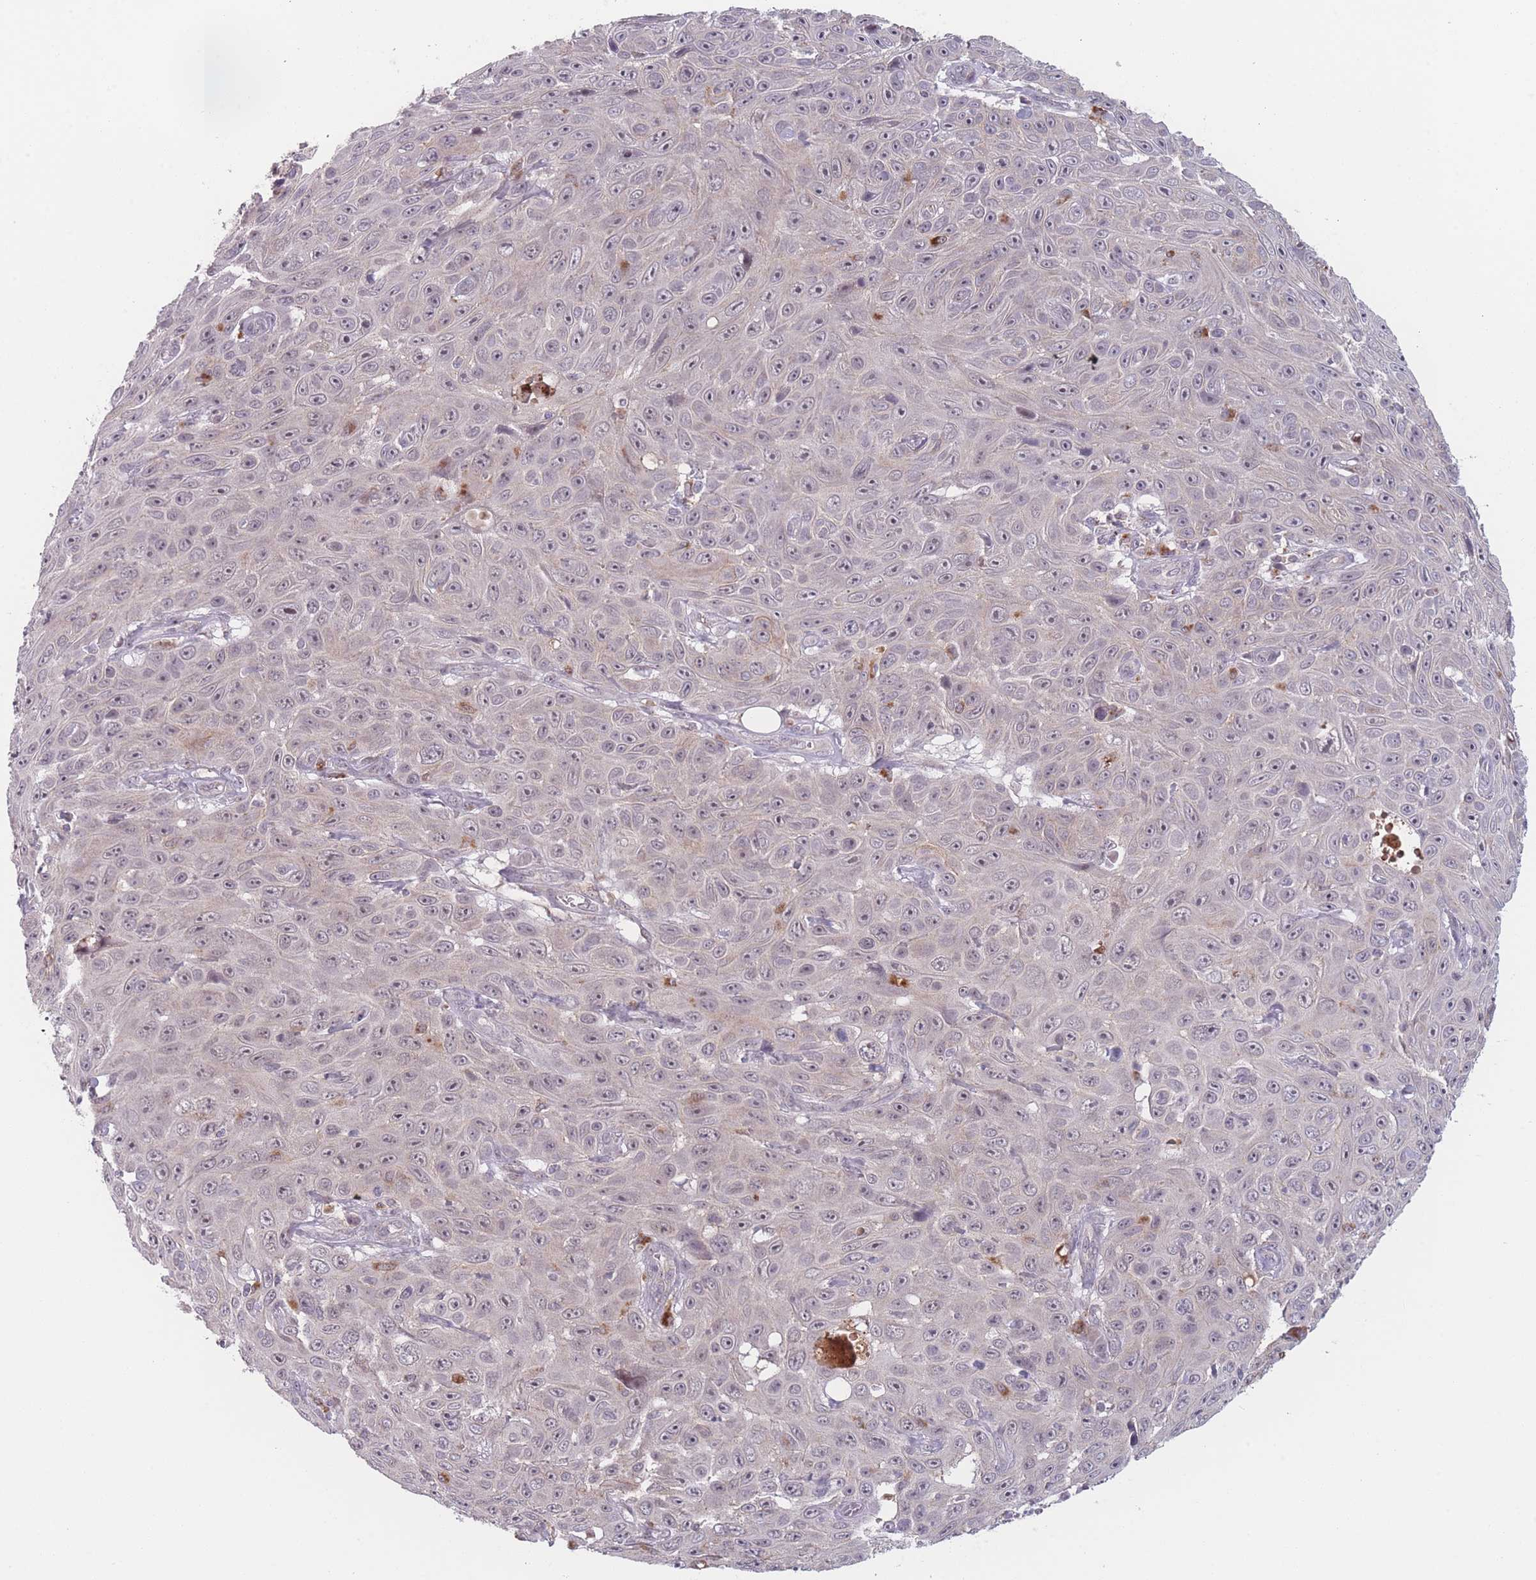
{"staining": {"intensity": "negative", "quantity": "none", "location": "none"}, "tissue": "skin cancer", "cell_type": "Tumor cells", "image_type": "cancer", "snomed": [{"axis": "morphology", "description": "Squamous cell carcinoma, NOS"}, {"axis": "topography", "description": "Skin"}], "caption": "An immunohistochemistry (IHC) photomicrograph of skin squamous cell carcinoma is shown. There is no staining in tumor cells of skin squamous cell carcinoma. Nuclei are stained in blue.", "gene": "TMEM232", "patient": {"sex": "male", "age": 82}}